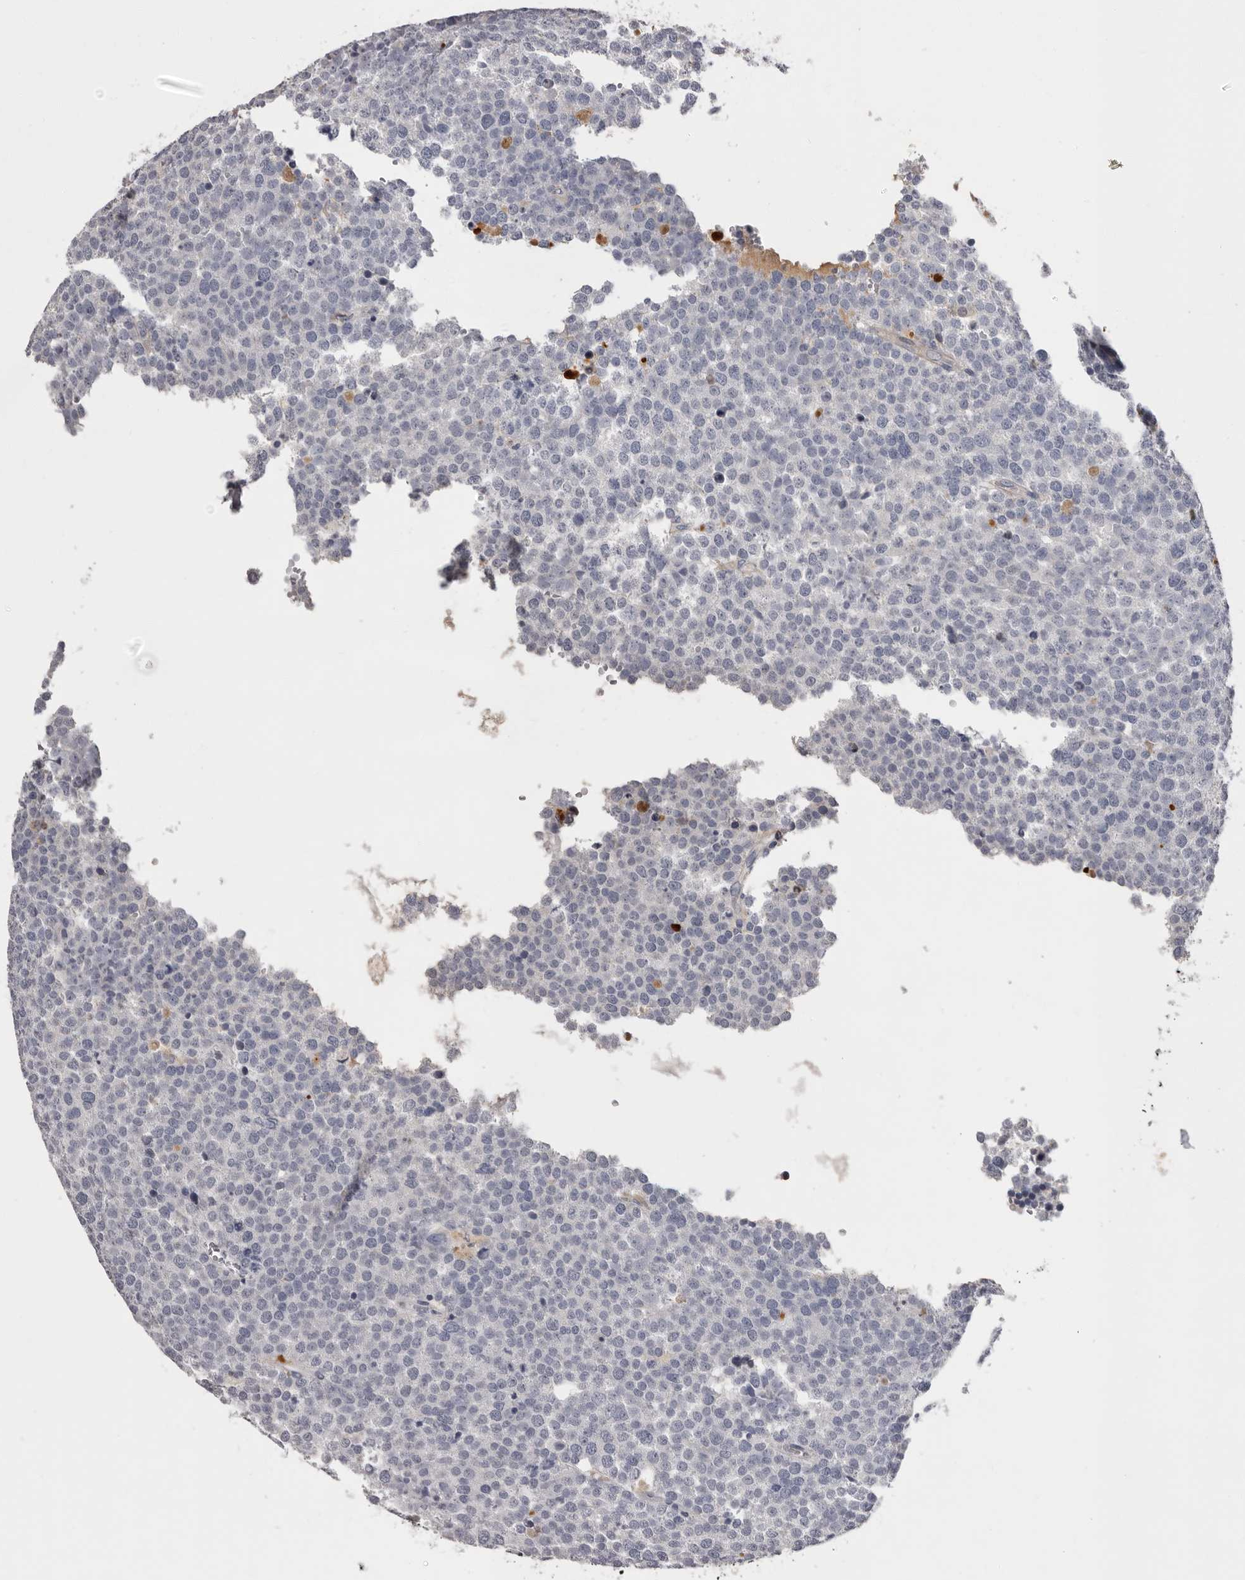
{"staining": {"intensity": "negative", "quantity": "none", "location": "none"}, "tissue": "testis cancer", "cell_type": "Tumor cells", "image_type": "cancer", "snomed": [{"axis": "morphology", "description": "Seminoma, NOS"}, {"axis": "topography", "description": "Testis"}], "caption": "This micrograph is of seminoma (testis) stained with immunohistochemistry to label a protein in brown with the nuclei are counter-stained blue. There is no staining in tumor cells. (DAB immunohistochemistry, high magnification).", "gene": "KLHL38", "patient": {"sex": "male", "age": 71}}